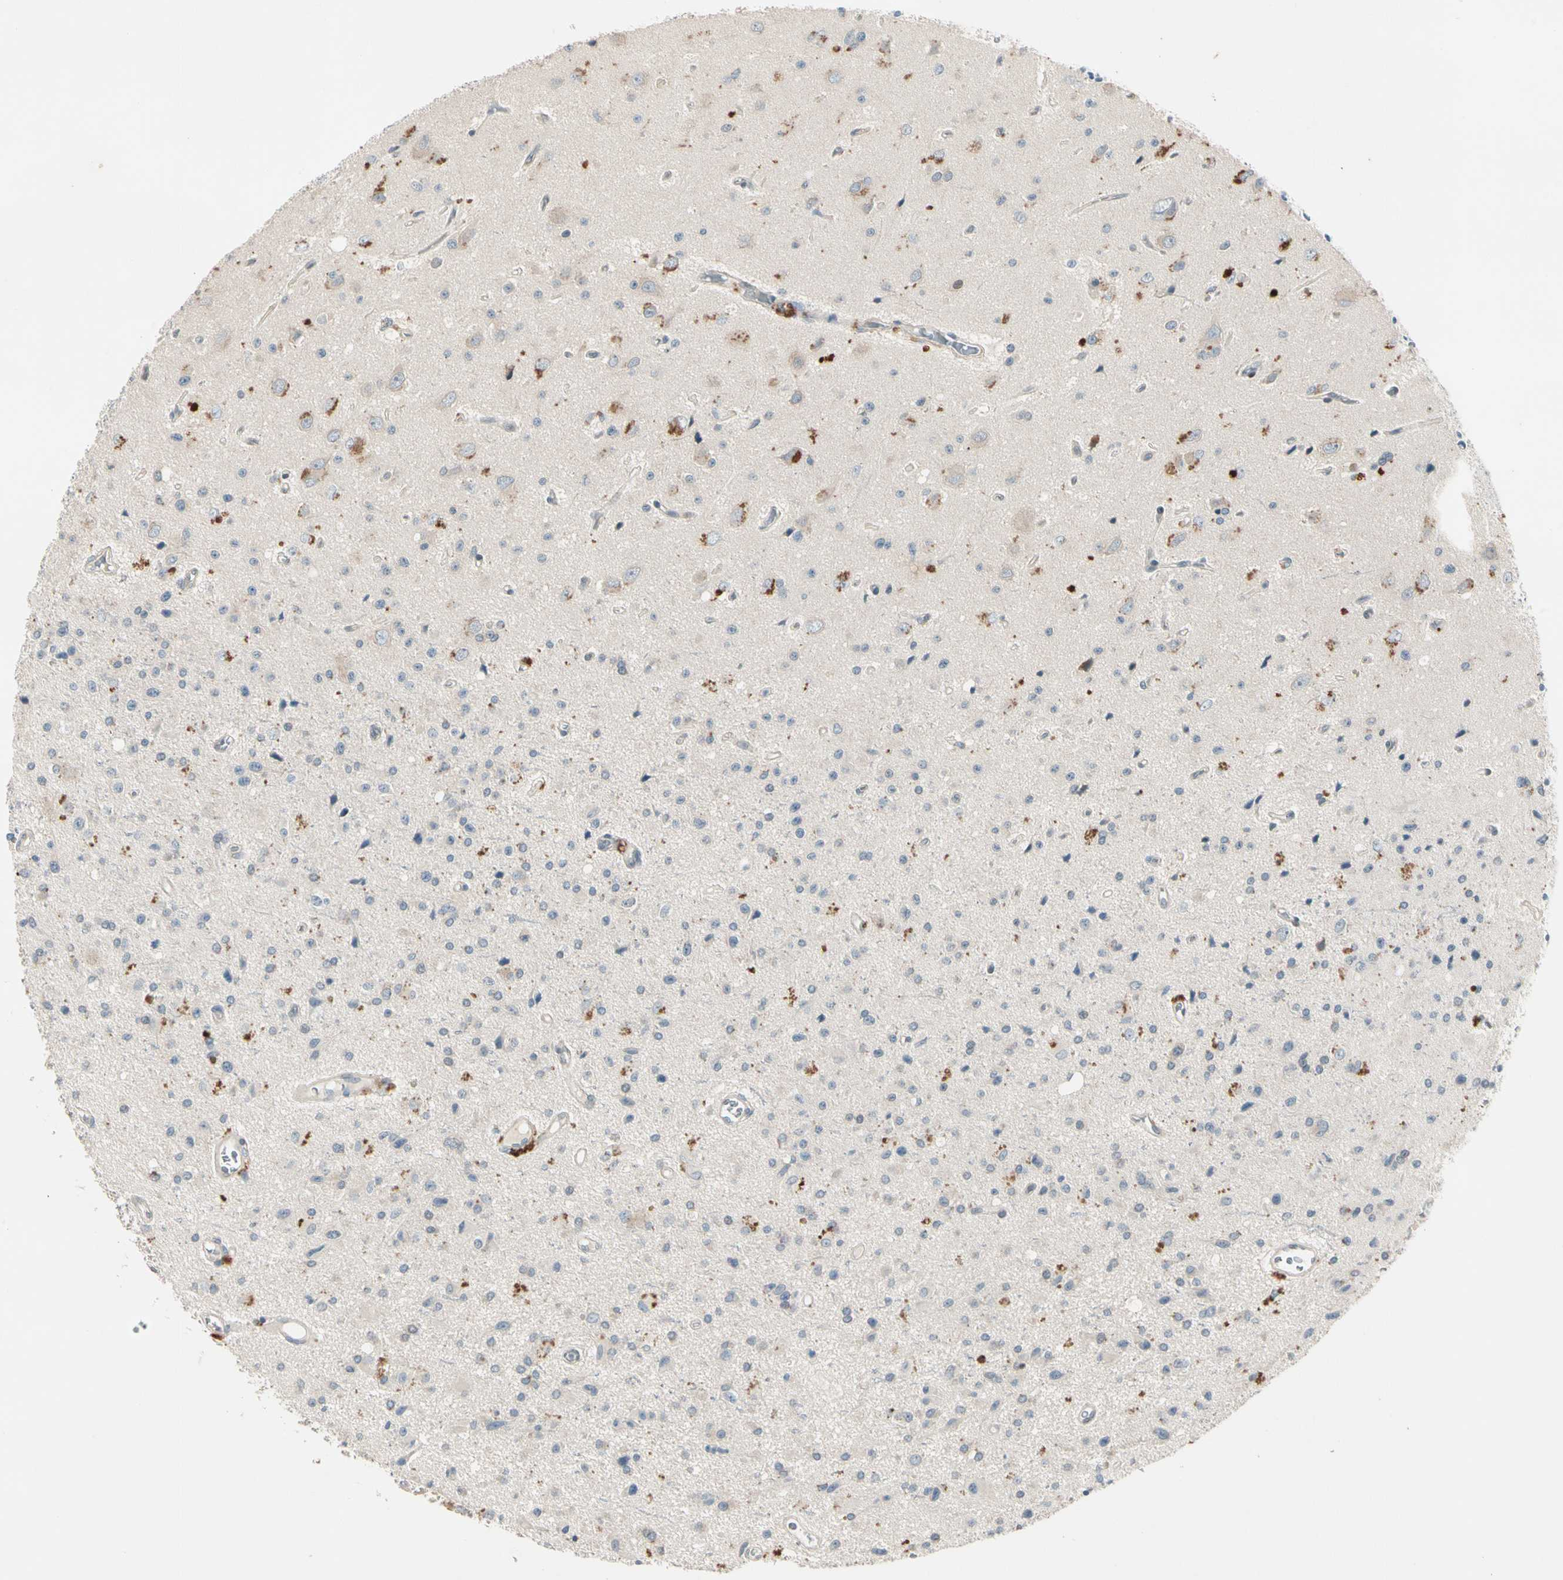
{"staining": {"intensity": "negative", "quantity": "none", "location": "none"}, "tissue": "glioma", "cell_type": "Tumor cells", "image_type": "cancer", "snomed": [{"axis": "morphology", "description": "Glioma, malignant, Low grade"}, {"axis": "topography", "description": "Brain"}], "caption": "Tumor cells are negative for brown protein staining in glioma. Brightfield microscopy of IHC stained with DAB (brown) and hematoxylin (blue), captured at high magnification.", "gene": "IL1R1", "patient": {"sex": "male", "age": 58}}